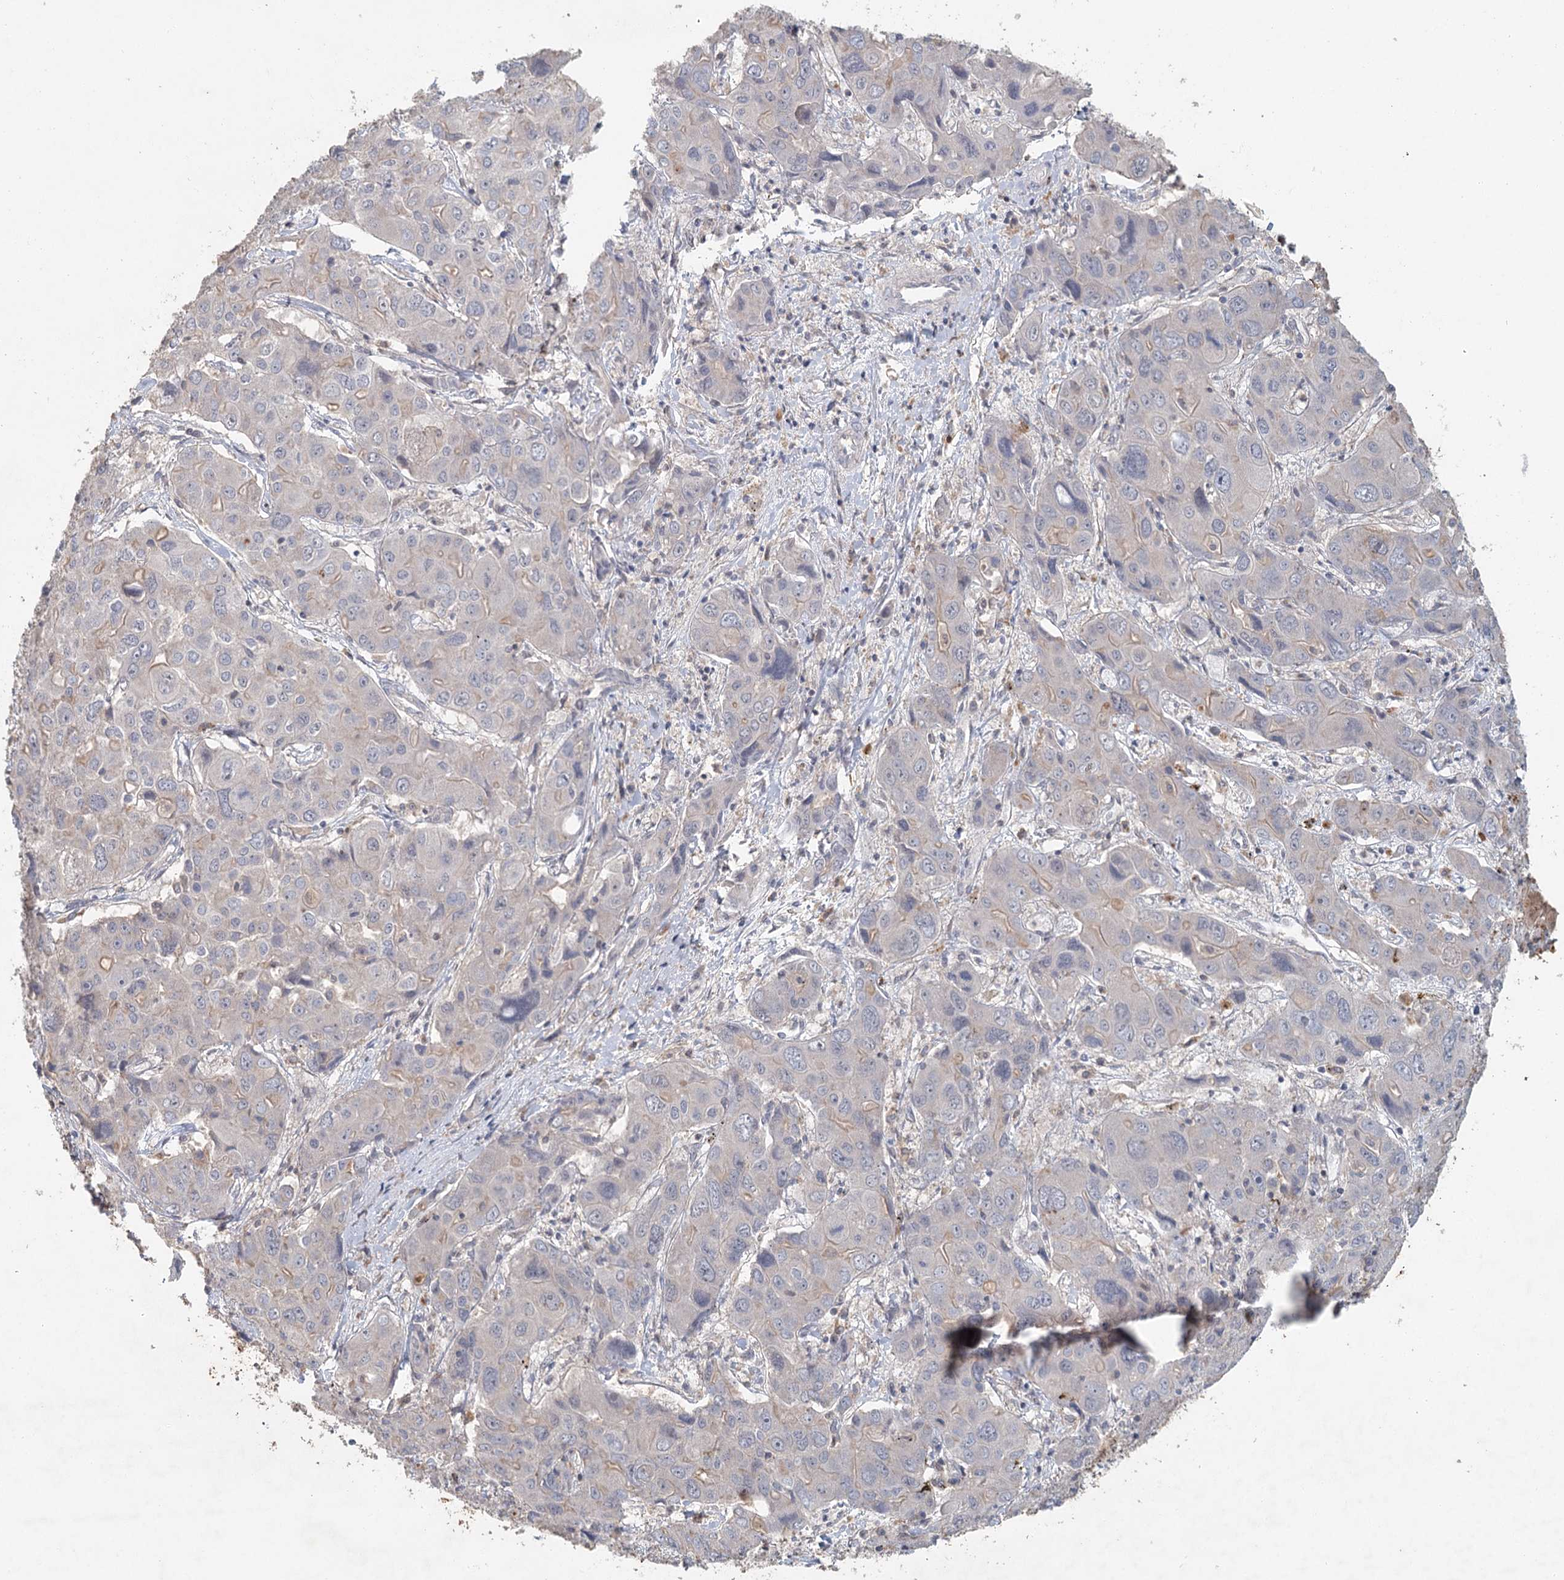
{"staining": {"intensity": "weak", "quantity": "<25%", "location": "cytoplasmic/membranous"}, "tissue": "liver cancer", "cell_type": "Tumor cells", "image_type": "cancer", "snomed": [{"axis": "morphology", "description": "Cholangiocarcinoma"}, {"axis": "topography", "description": "Liver"}], "caption": "Human liver cancer (cholangiocarcinoma) stained for a protein using immunohistochemistry demonstrates no positivity in tumor cells.", "gene": "ADK", "patient": {"sex": "male", "age": 67}}